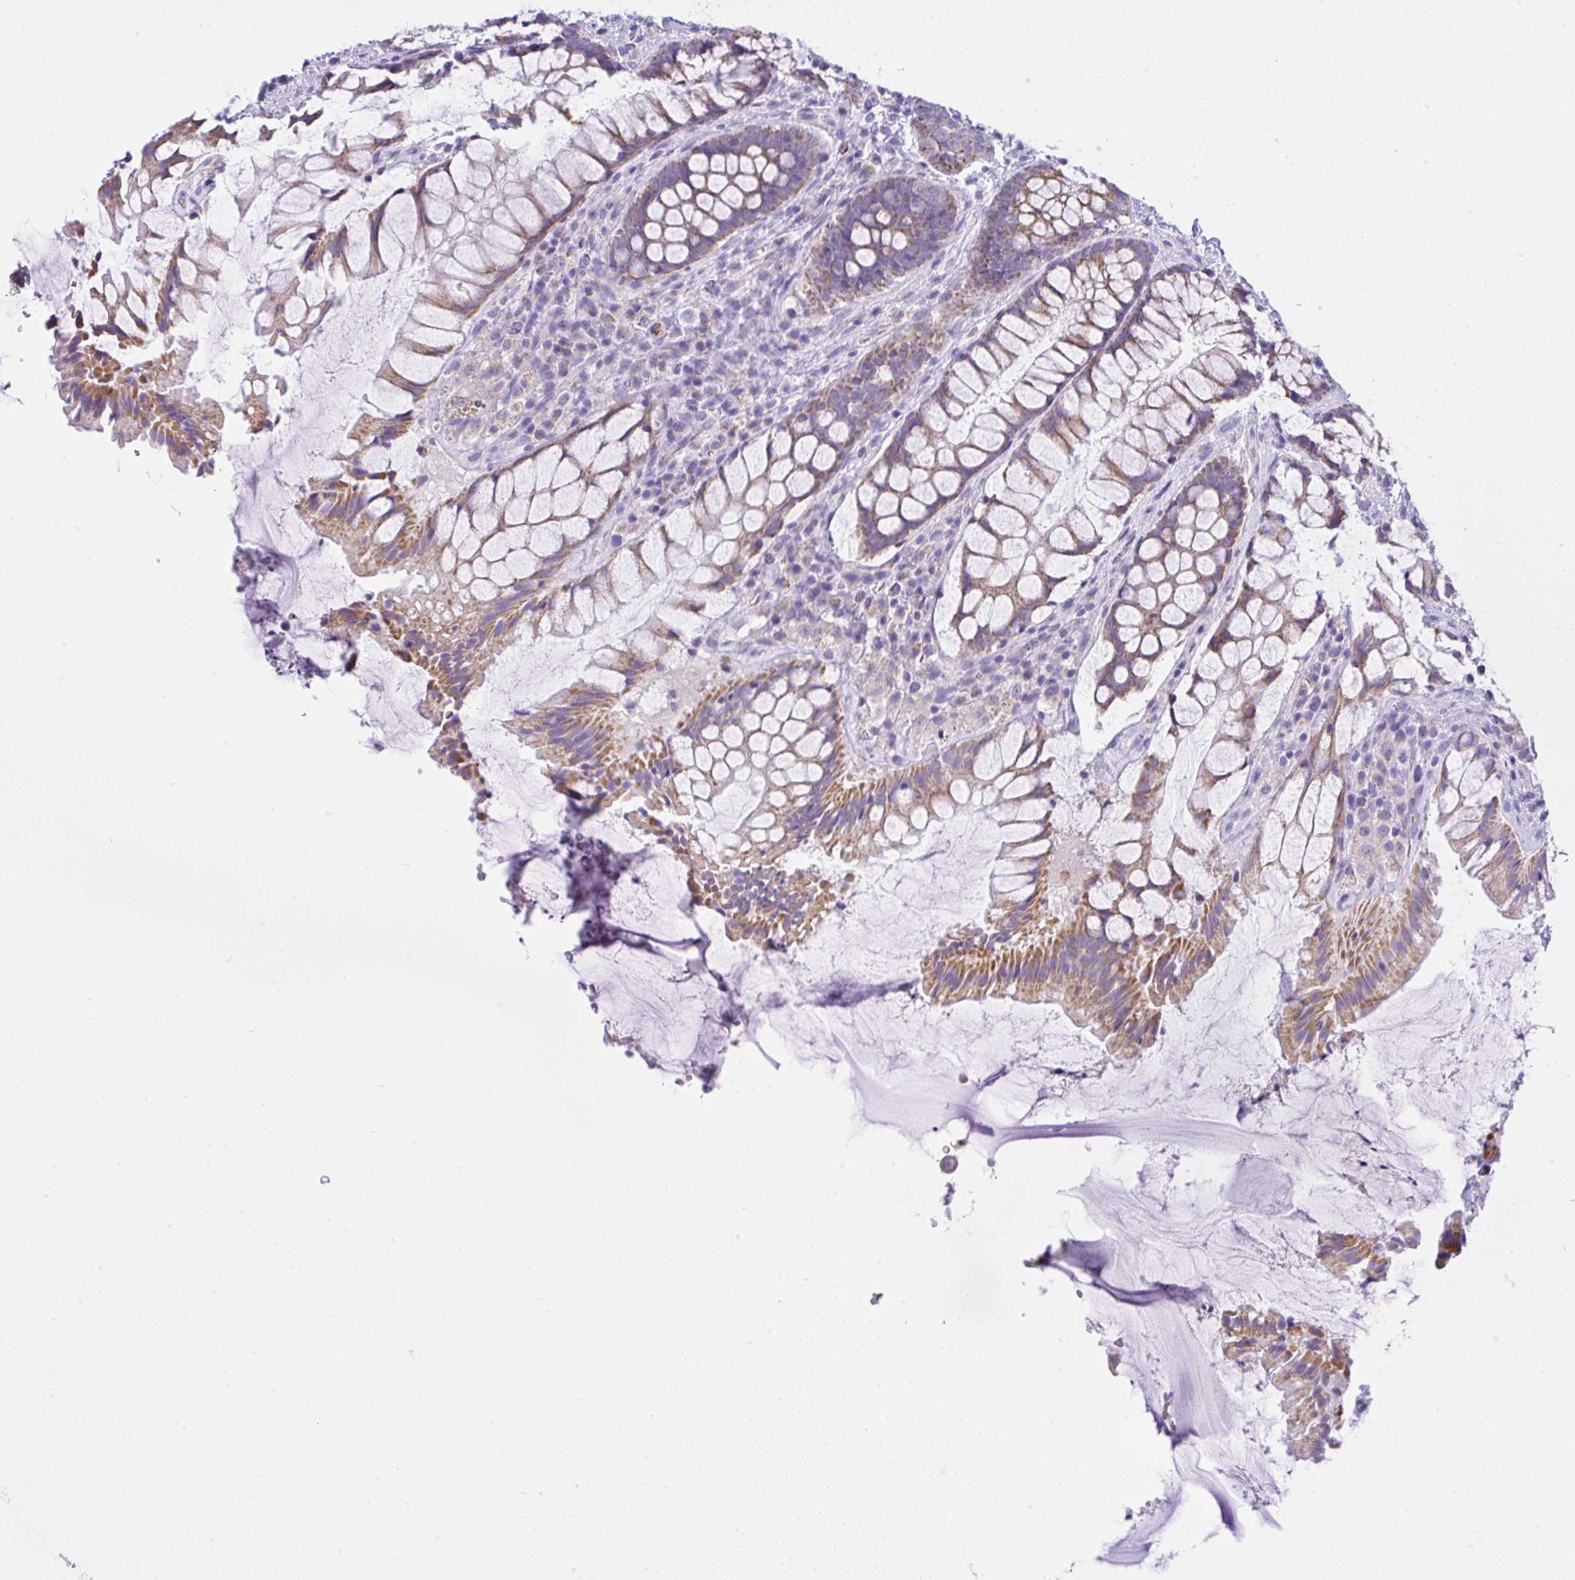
{"staining": {"intensity": "moderate", "quantity": "25%-75%", "location": "cytoplasmic/membranous"}, "tissue": "rectum", "cell_type": "Glandular cells", "image_type": "normal", "snomed": [{"axis": "morphology", "description": "Normal tissue, NOS"}, {"axis": "topography", "description": "Rectum"}], "caption": "Normal rectum exhibits moderate cytoplasmic/membranous expression in about 25%-75% of glandular cells, visualized by immunohistochemistry.", "gene": "SLC13A1", "patient": {"sex": "female", "age": 58}}